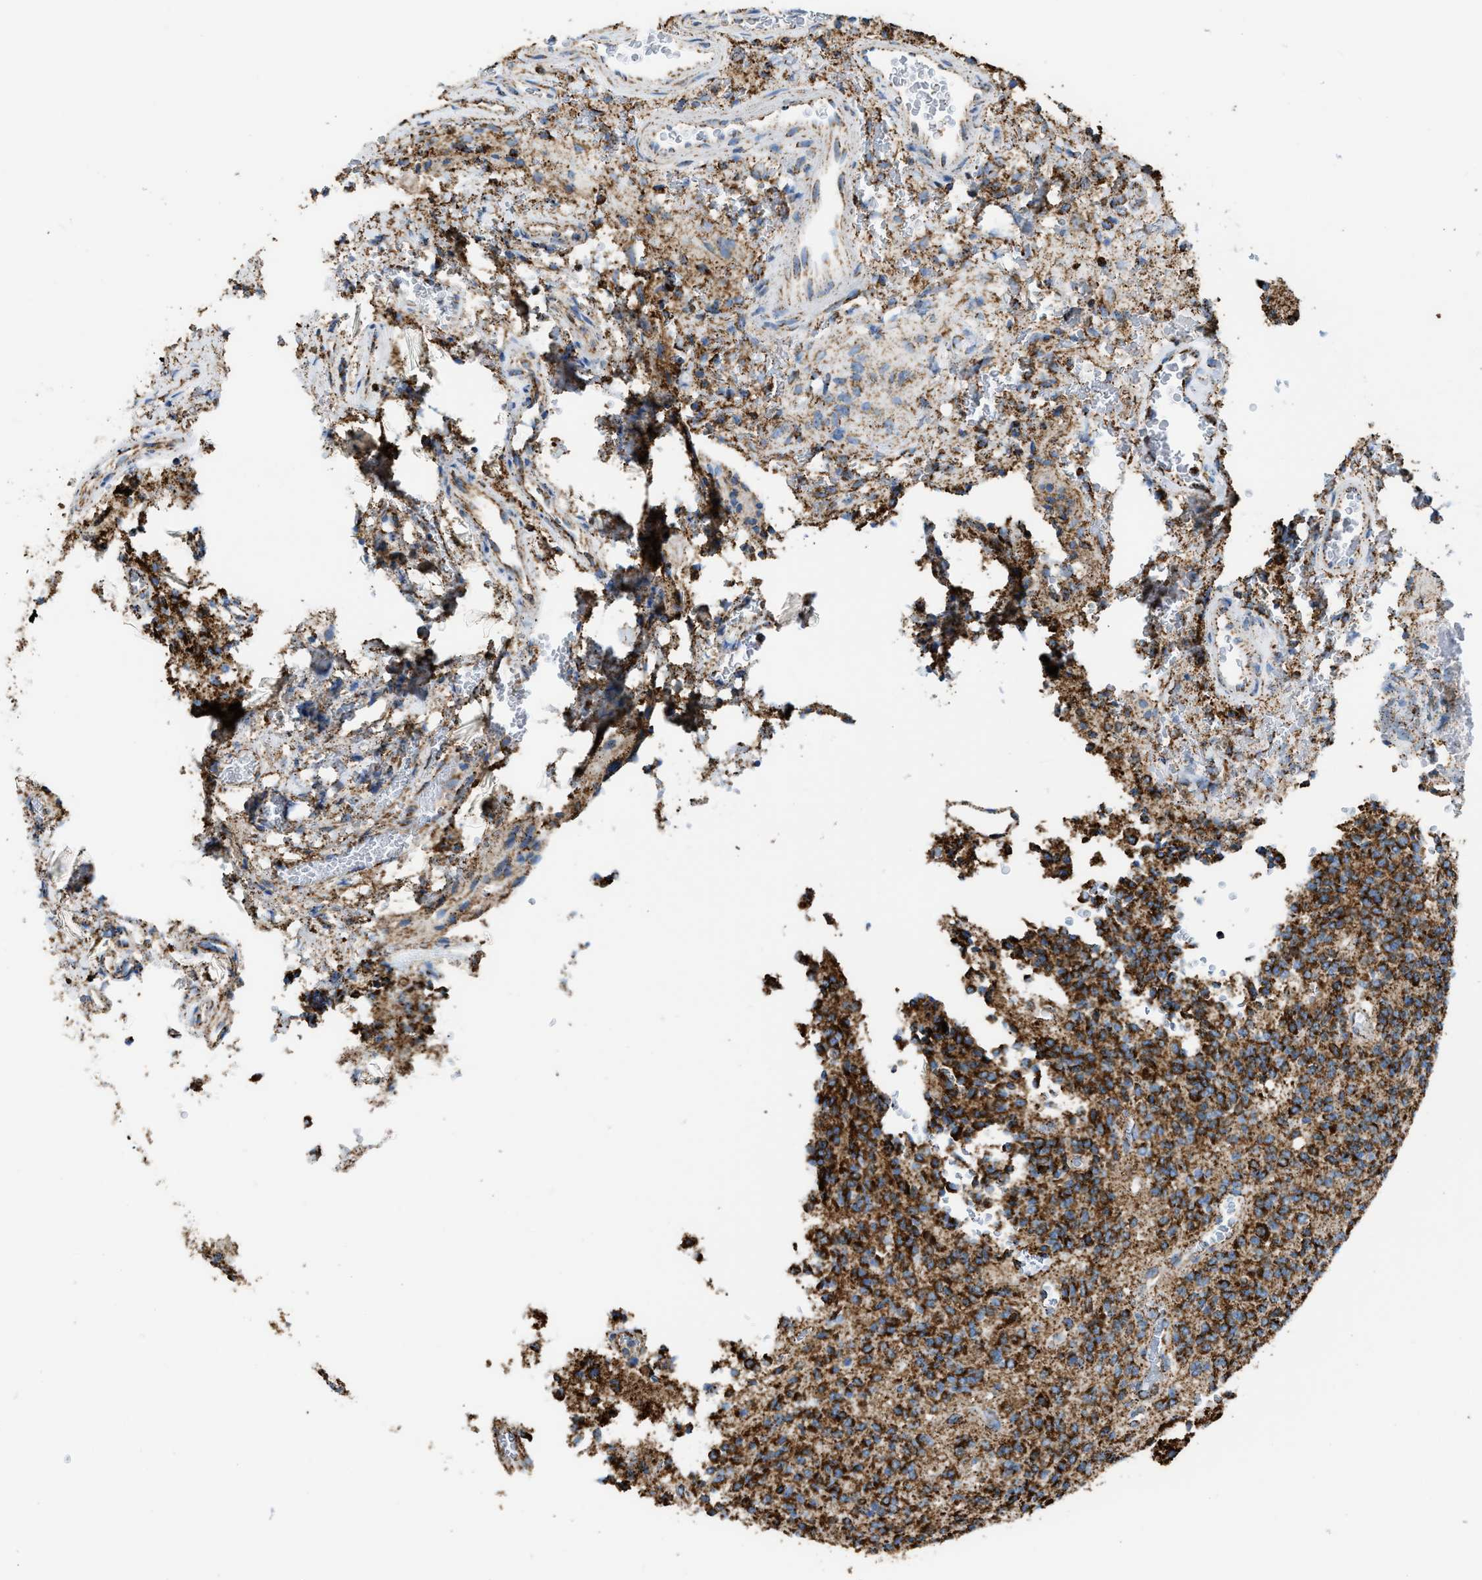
{"staining": {"intensity": "strong", "quantity": ">75%", "location": "cytoplasmic/membranous"}, "tissue": "glioma", "cell_type": "Tumor cells", "image_type": "cancer", "snomed": [{"axis": "morphology", "description": "Glioma, malignant, High grade"}, {"axis": "topography", "description": "Brain"}], "caption": "There is high levels of strong cytoplasmic/membranous positivity in tumor cells of glioma, as demonstrated by immunohistochemical staining (brown color).", "gene": "ETFB", "patient": {"sex": "male", "age": 34}}